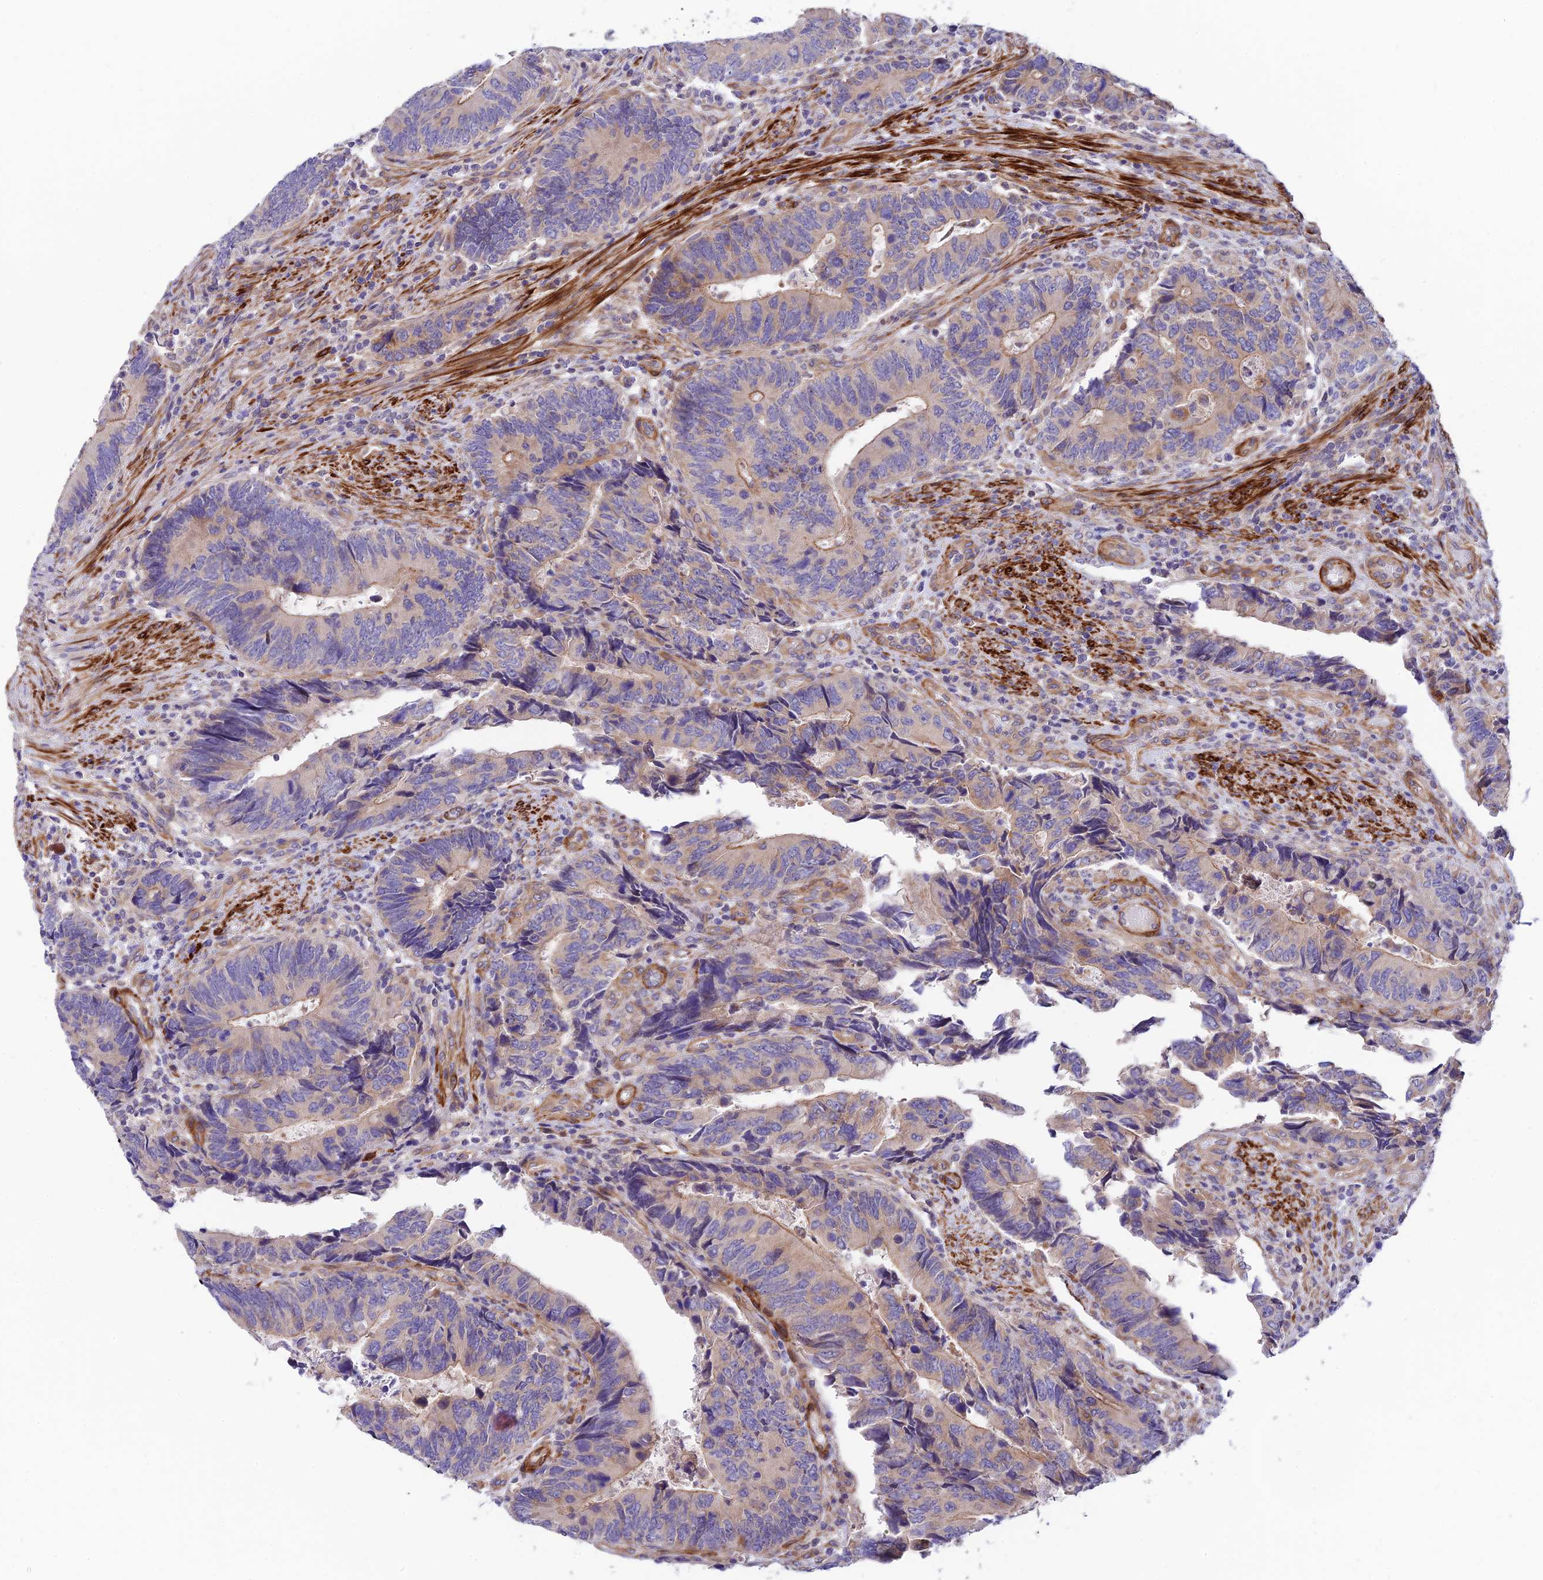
{"staining": {"intensity": "weak", "quantity": "25%-75%", "location": "cytoplasmic/membranous"}, "tissue": "colorectal cancer", "cell_type": "Tumor cells", "image_type": "cancer", "snomed": [{"axis": "morphology", "description": "Adenocarcinoma, NOS"}, {"axis": "topography", "description": "Colon"}], "caption": "Colorectal adenocarcinoma stained with DAB immunohistochemistry (IHC) shows low levels of weak cytoplasmic/membranous positivity in about 25%-75% of tumor cells. Using DAB (brown) and hematoxylin (blue) stains, captured at high magnification using brightfield microscopy.", "gene": "ANKRD50", "patient": {"sex": "male", "age": 87}}